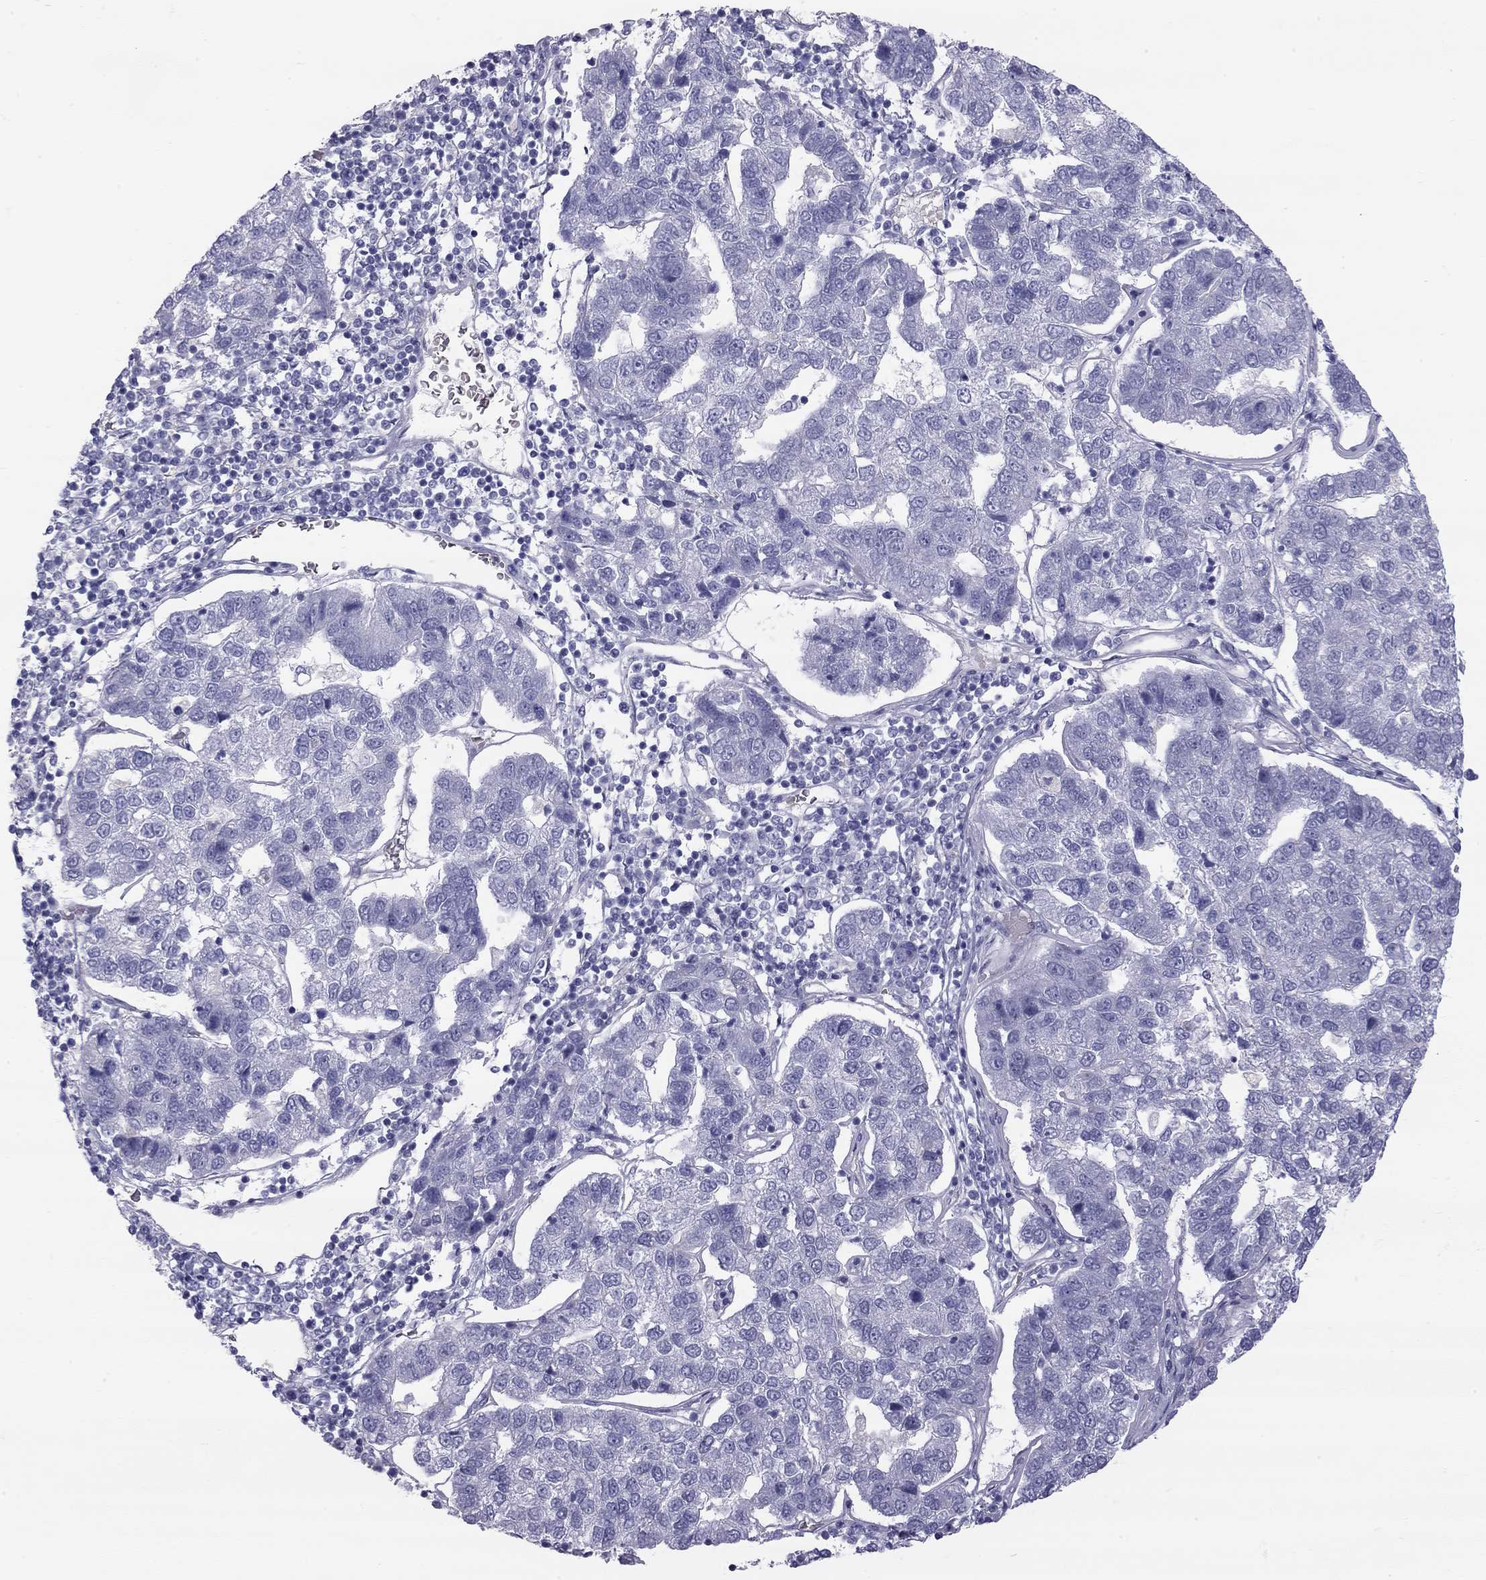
{"staining": {"intensity": "negative", "quantity": "none", "location": "none"}, "tissue": "pancreatic cancer", "cell_type": "Tumor cells", "image_type": "cancer", "snomed": [{"axis": "morphology", "description": "Adenocarcinoma, NOS"}, {"axis": "topography", "description": "Pancreas"}], "caption": "IHC of pancreatic adenocarcinoma displays no expression in tumor cells. Brightfield microscopy of immunohistochemistry stained with DAB (3,3'-diaminobenzidine) (brown) and hematoxylin (blue), captured at high magnification.", "gene": "TDRD6", "patient": {"sex": "female", "age": 61}}